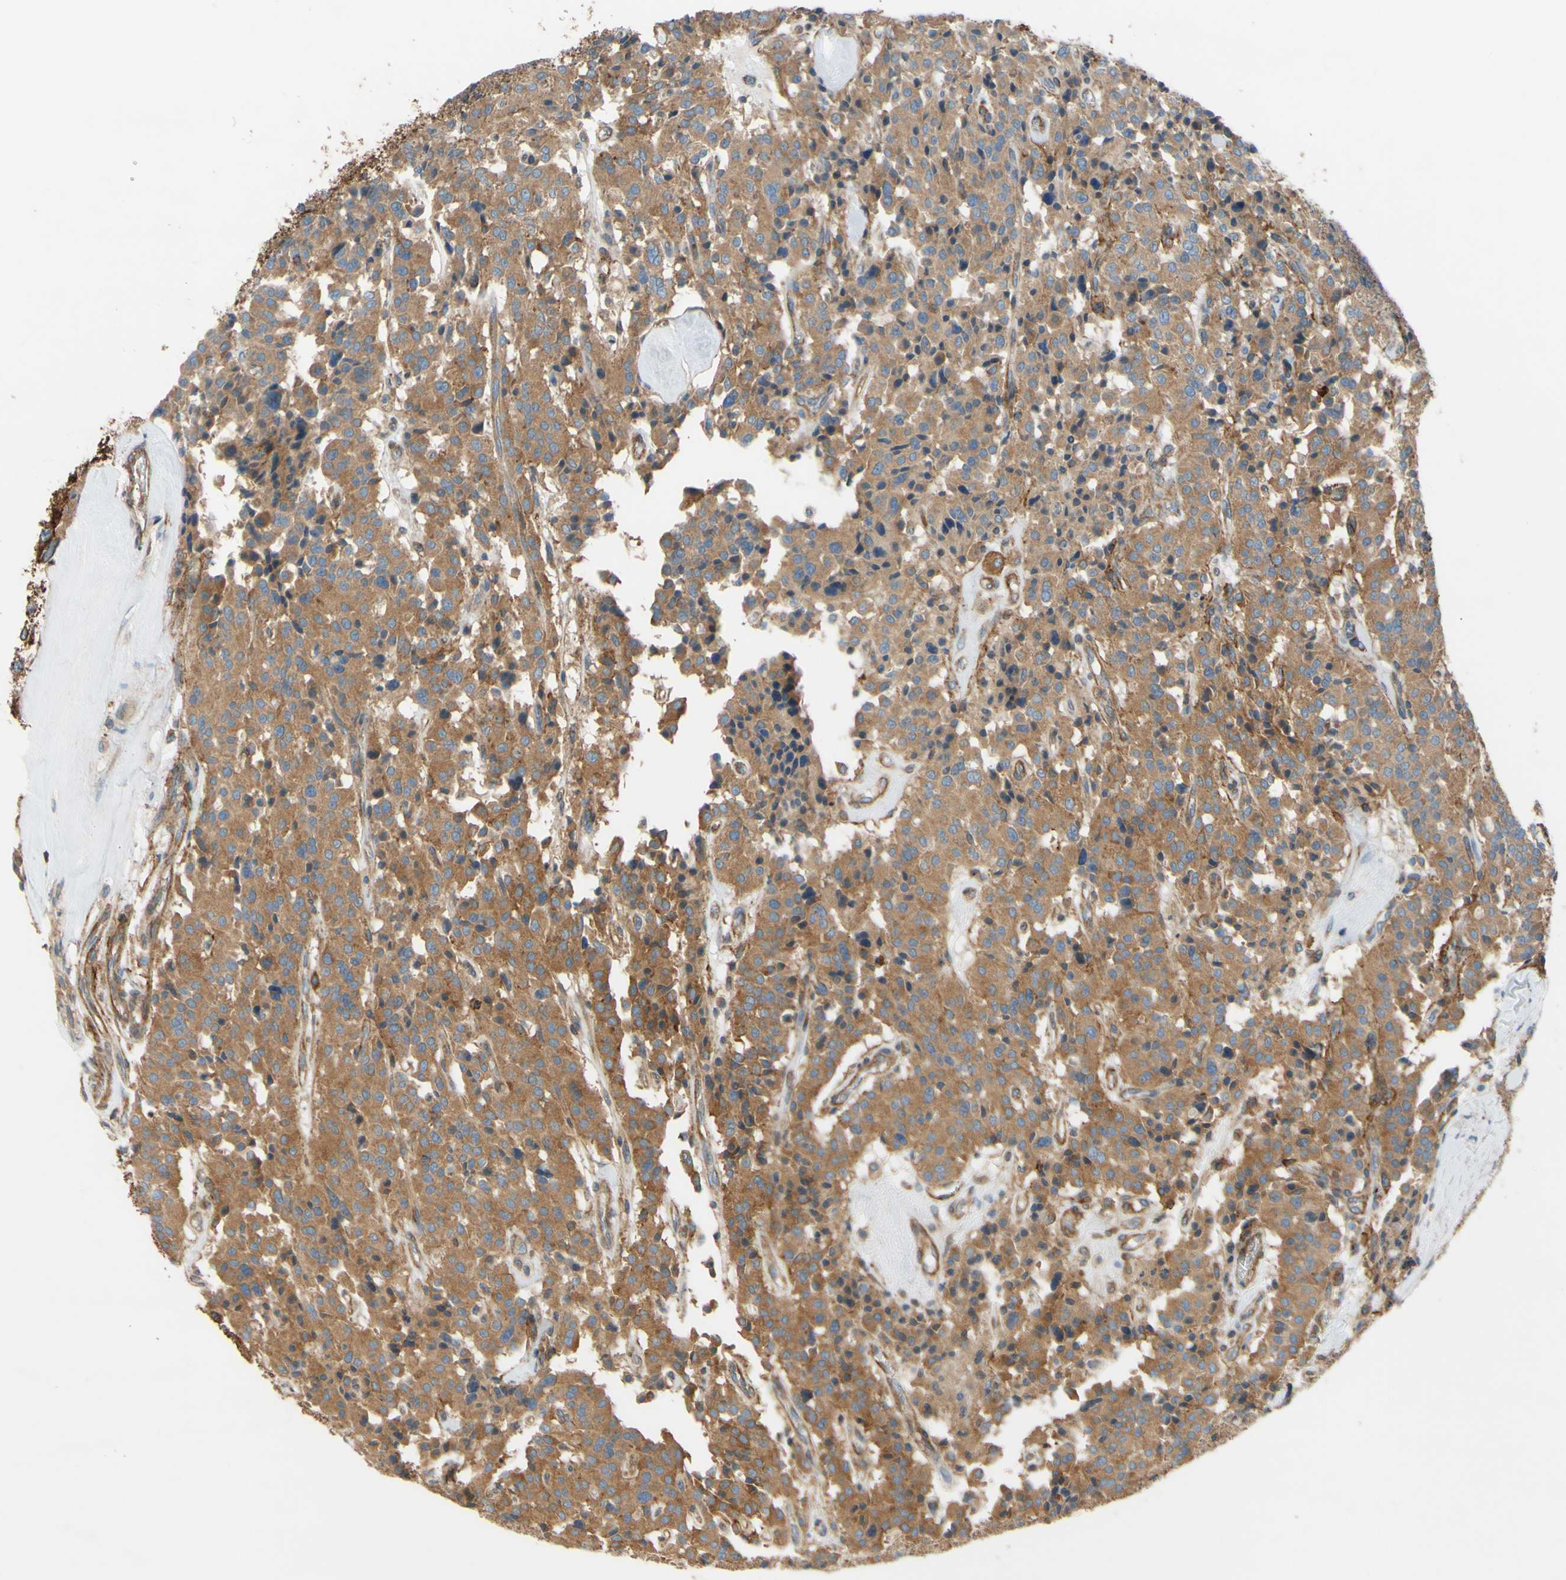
{"staining": {"intensity": "moderate", "quantity": ">75%", "location": "cytoplasmic/membranous"}, "tissue": "carcinoid", "cell_type": "Tumor cells", "image_type": "cancer", "snomed": [{"axis": "morphology", "description": "Carcinoid, malignant, NOS"}, {"axis": "topography", "description": "Lung"}], "caption": "The histopathology image demonstrates a brown stain indicating the presence of a protein in the cytoplasmic/membranous of tumor cells in carcinoid.", "gene": "POR", "patient": {"sex": "male", "age": 30}}